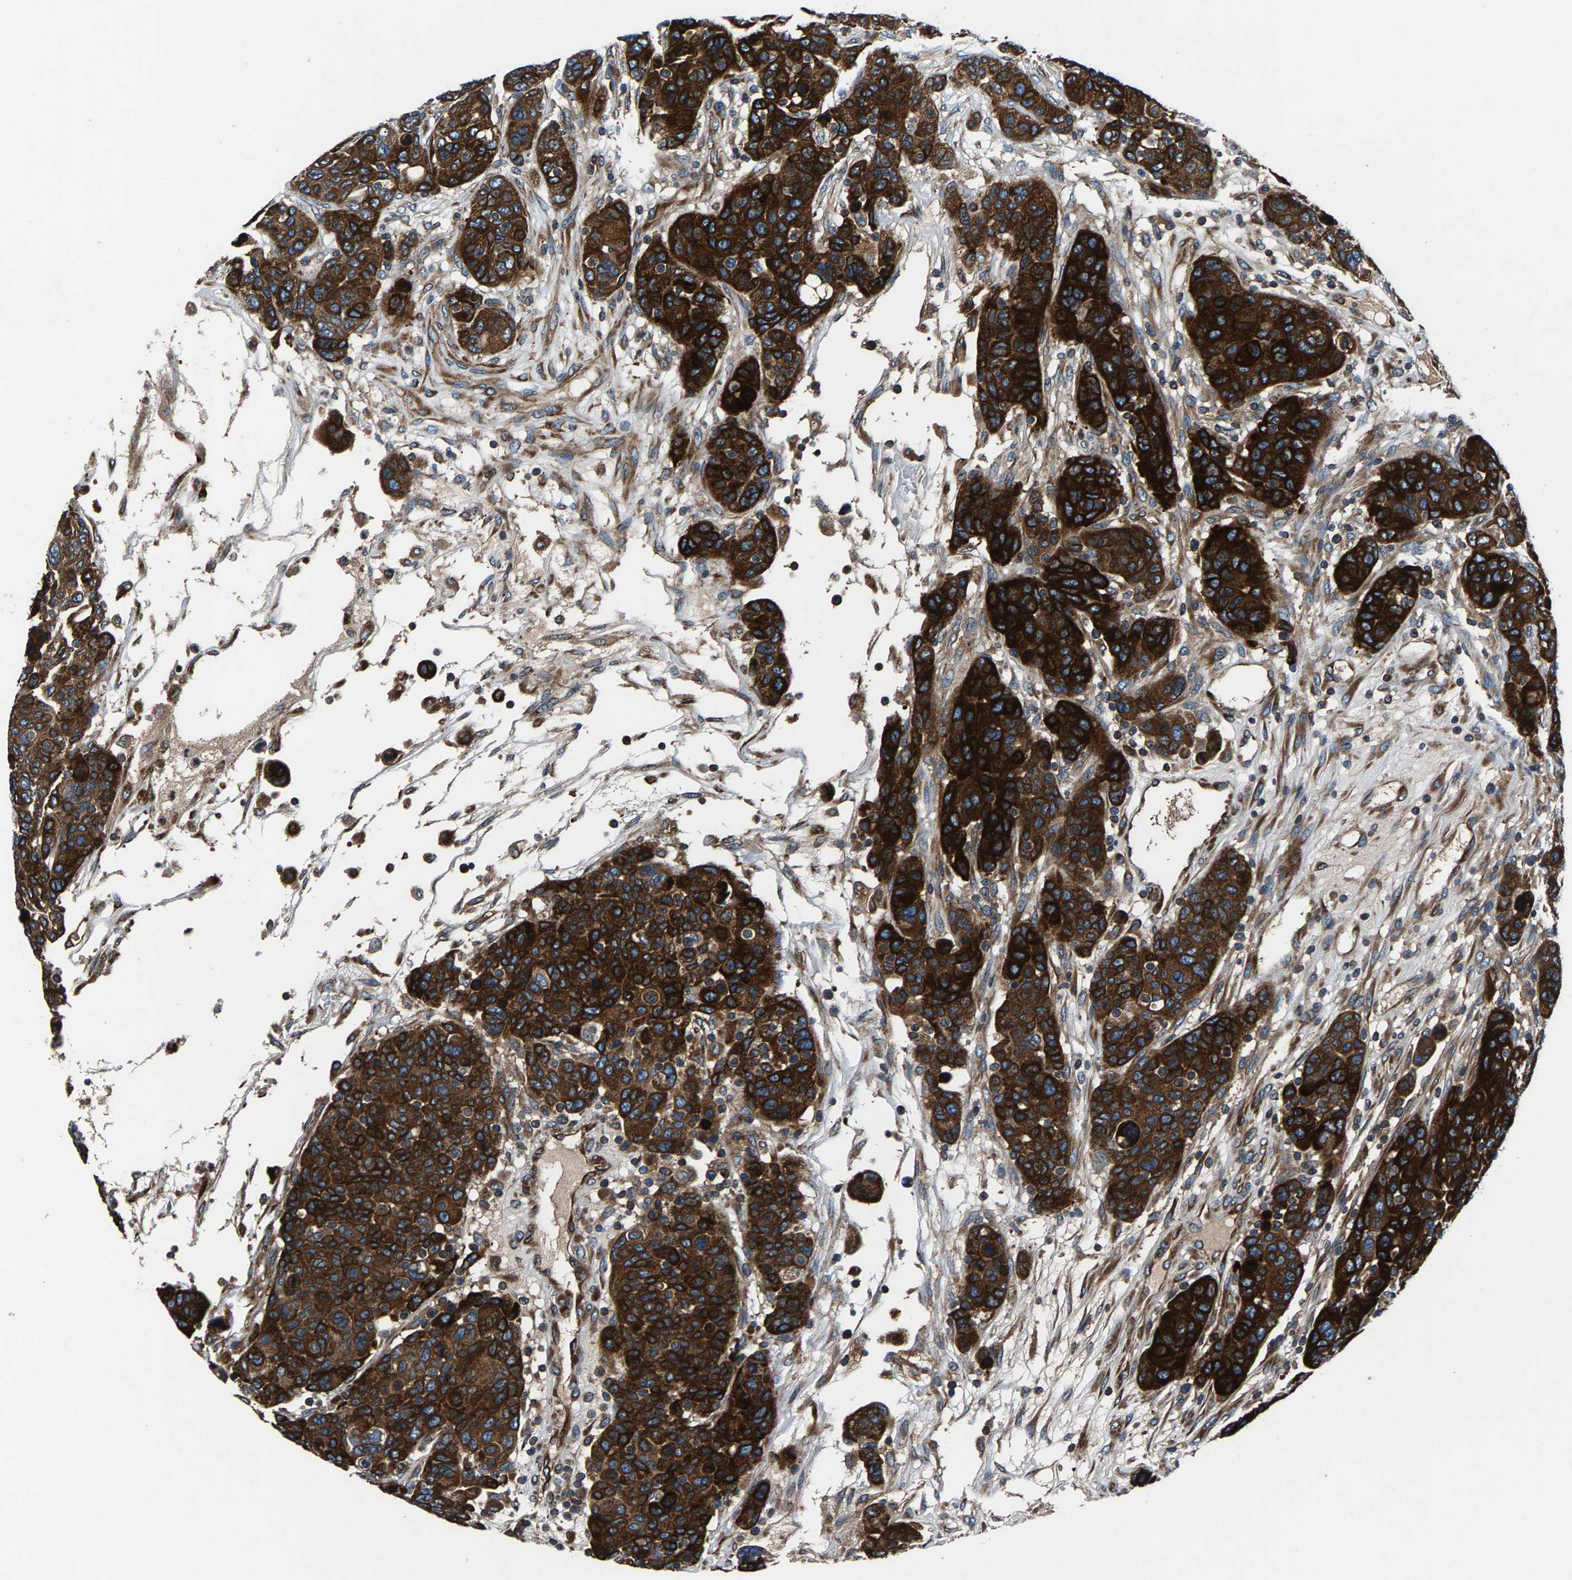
{"staining": {"intensity": "strong", "quantity": ">75%", "location": "cytoplasmic/membranous"}, "tissue": "breast cancer", "cell_type": "Tumor cells", "image_type": "cancer", "snomed": [{"axis": "morphology", "description": "Duct carcinoma"}, {"axis": "topography", "description": "Breast"}], "caption": "Invasive ductal carcinoma (breast) stained with a brown dye displays strong cytoplasmic/membranous positive positivity in about >75% of tumor cells.", "gene": "LPCAT1", "patient": {"sex": "female", "age": 37}}